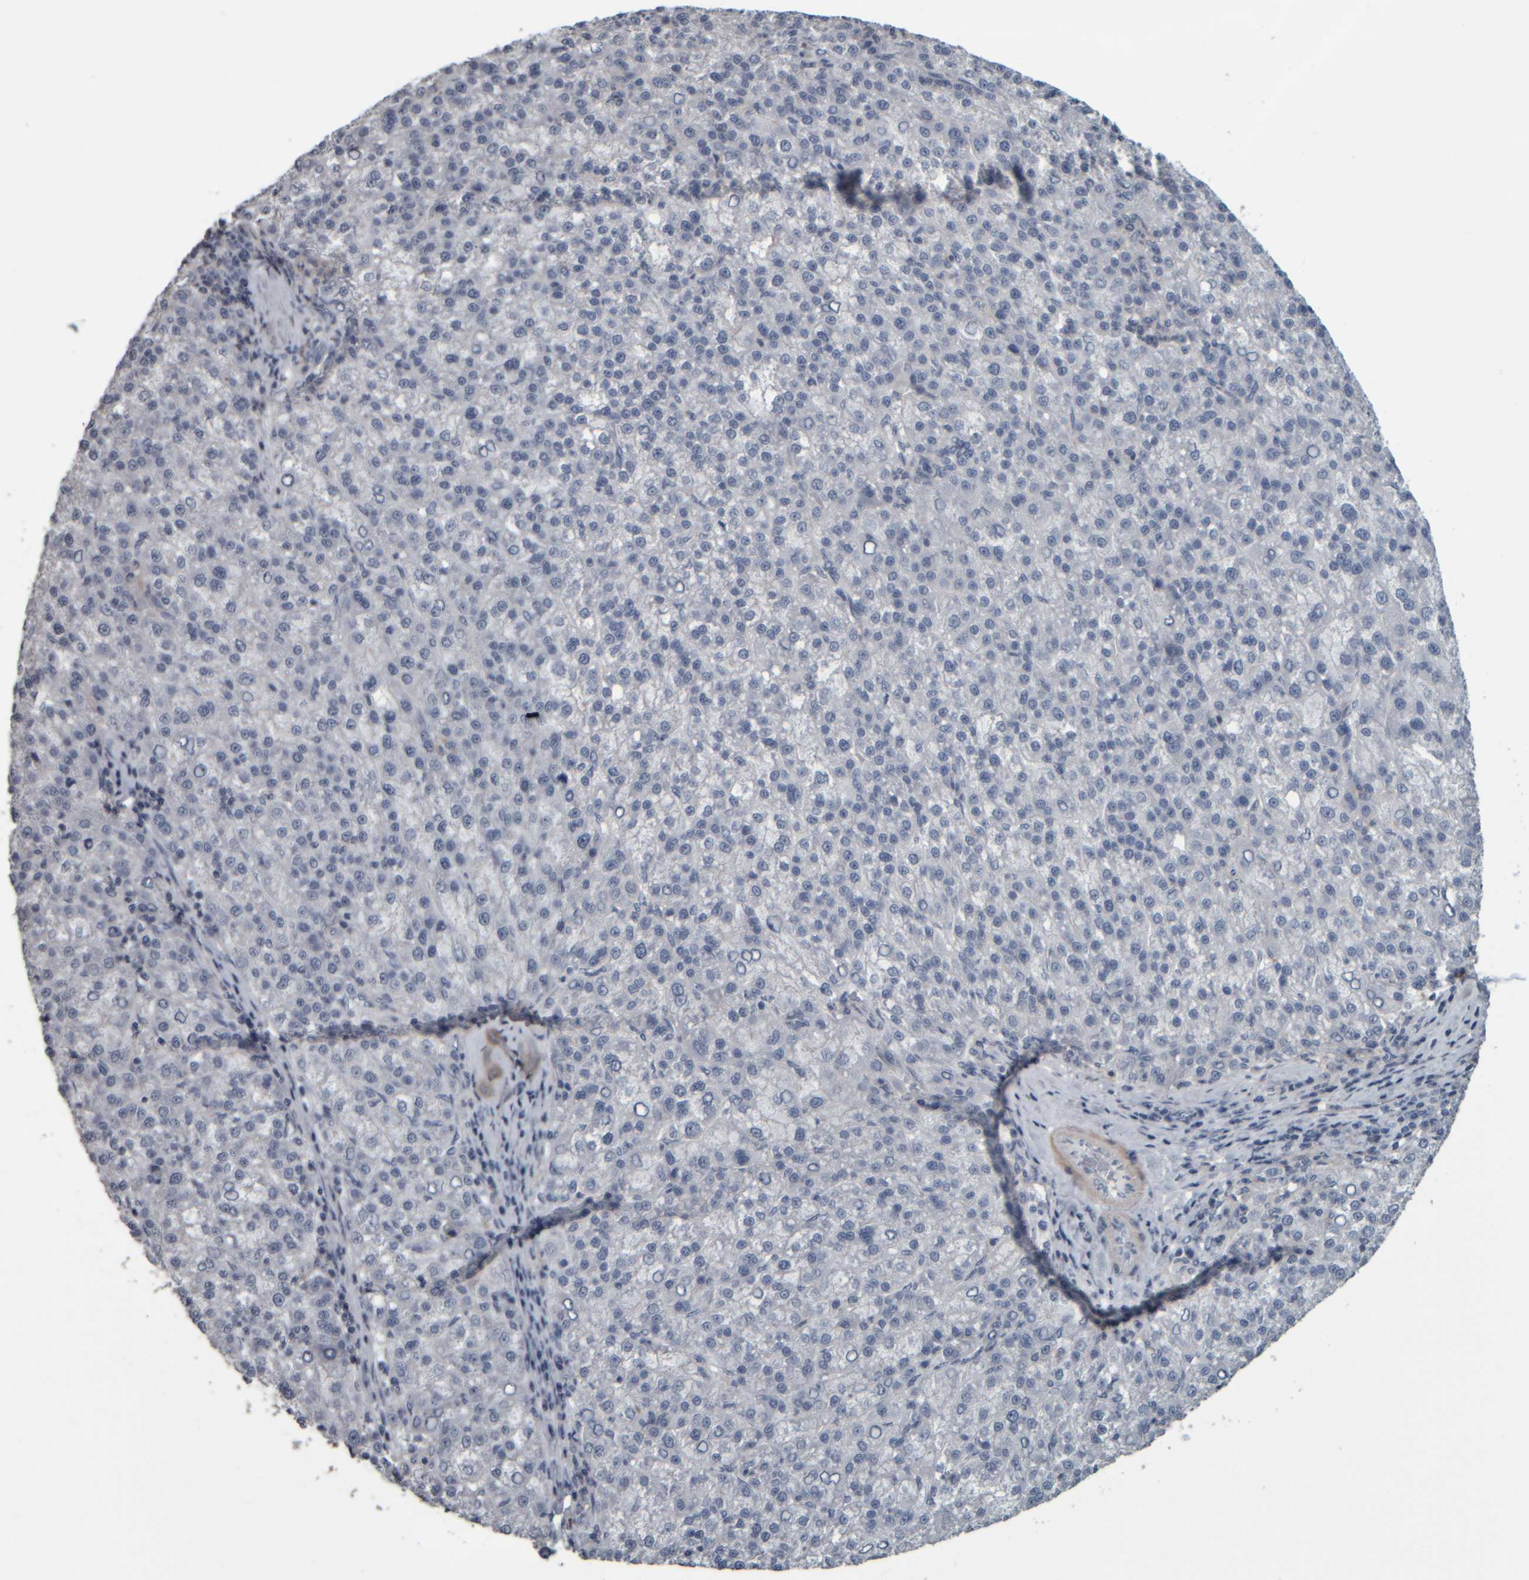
{"staining": {"intensity": "negative", "quantity": "none", "location": "none"}, "tissue": "liver cancer", "cell_type": "Tumor cells", "image_type": "cancer", "snomed": [{"axis": "morphology", "description": "Carcinoma, Hepatocellular, NOS"}, {"axis": "topography", "description": "Liver"}], "caption": "Immunohistochemistry of human liver cancer (hepatocellular carcinoma) demonstrates no positivity in tumor cells.", "gene": "CAVIN4", "patient": {"sex": "female", "age": 58}}